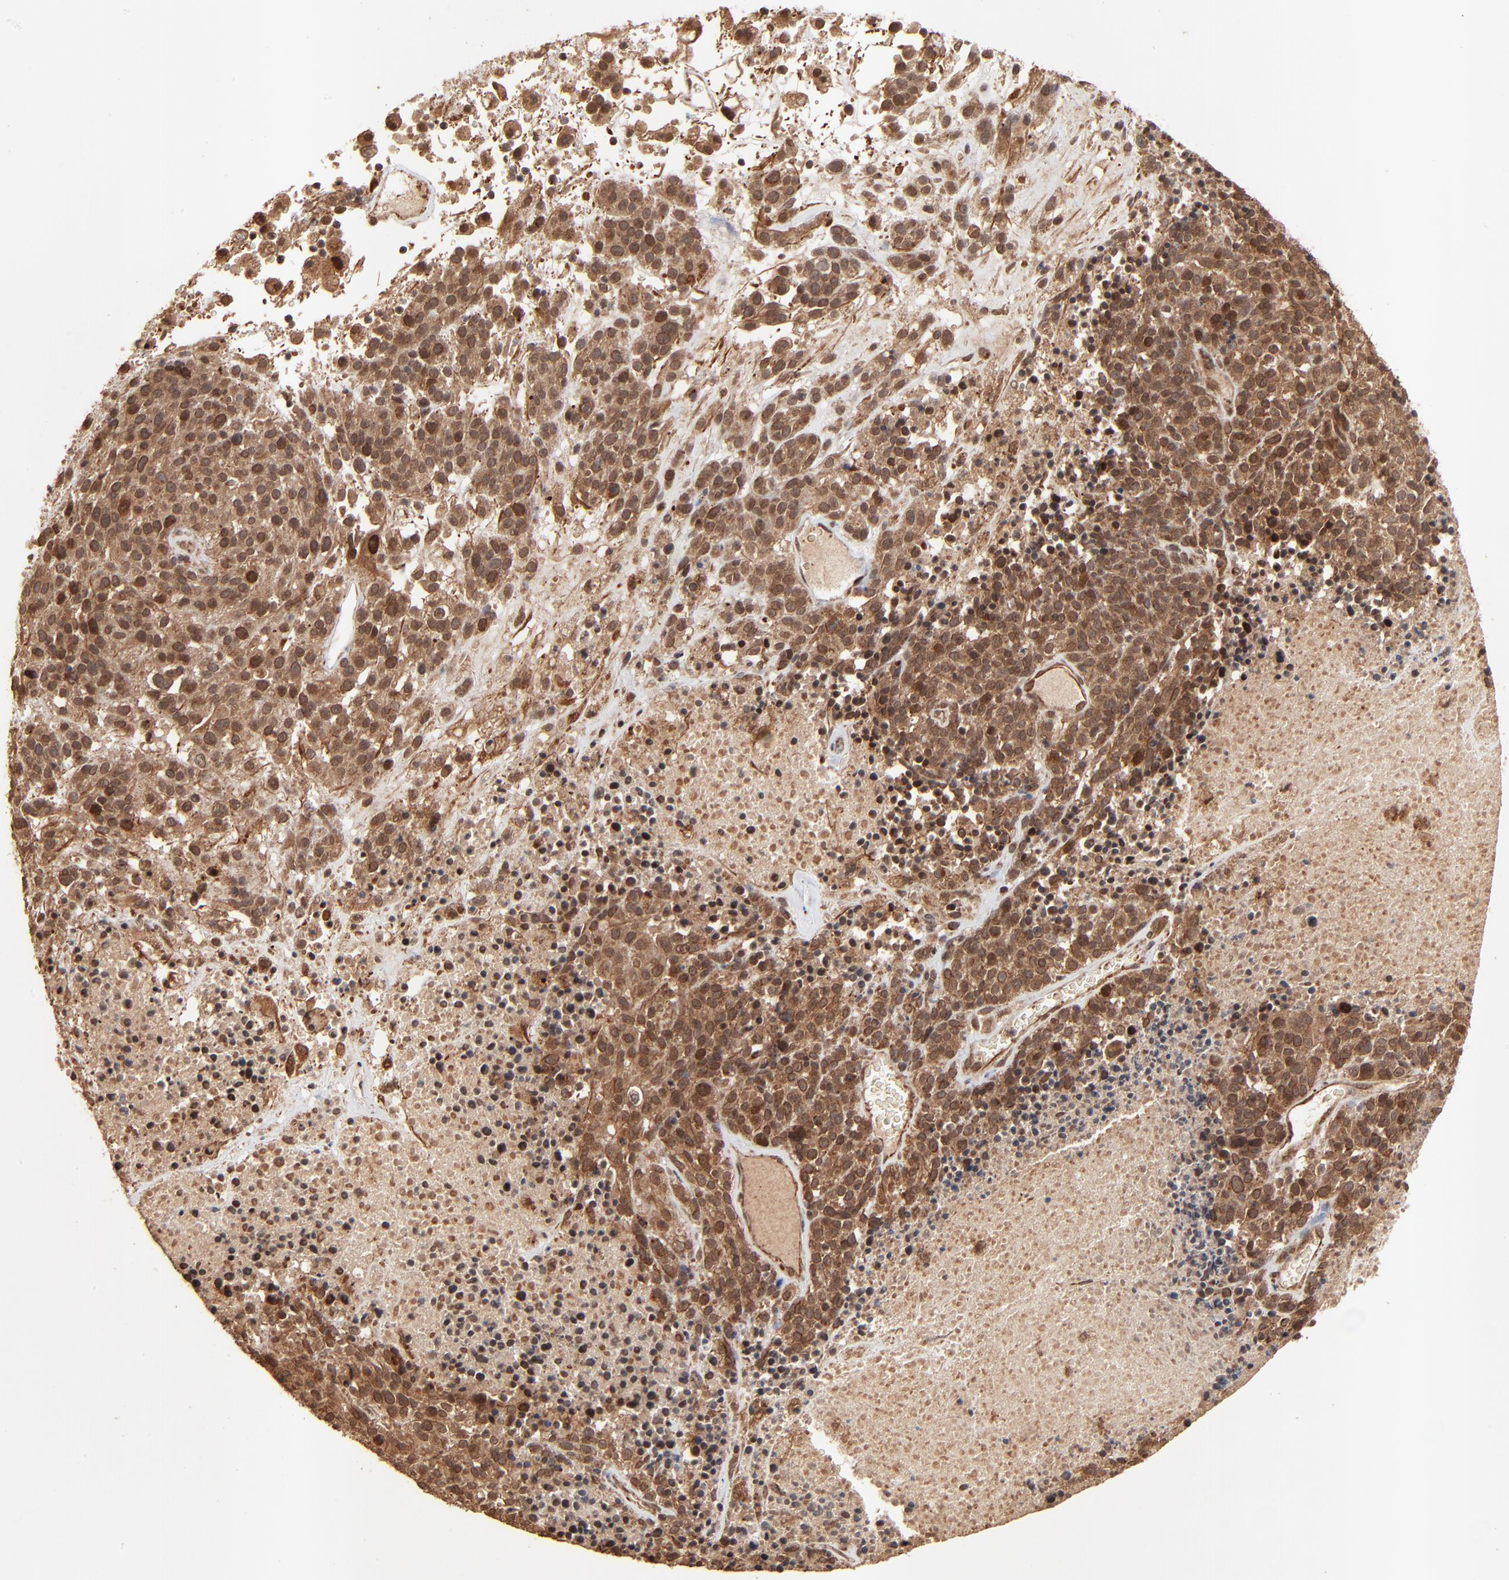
{"staining": {"intensity": "moderate", "quantity": ">75%", "location": "cytoplasmic/membranous,nuclear"}, "tissue": "melanoma", "cell_type": "Tumor cells", "image_type": "cancer", "snomed": [{"axis": "morphology", "description": "Malignant melanoma, Metastatic site"}, {"axis": "topography", "description": "Cerebral cortex"}], "caption": "Tumor cells demonstrate medium levels of moderate cytoplasmic/membranous and nuclear staining in about >75% of cells in melanoma. Ihc stains the protein in brown and the nuclei are stained blue.", "gene": "FAM227A", "patient": {"sex": "female", "age": 52}}